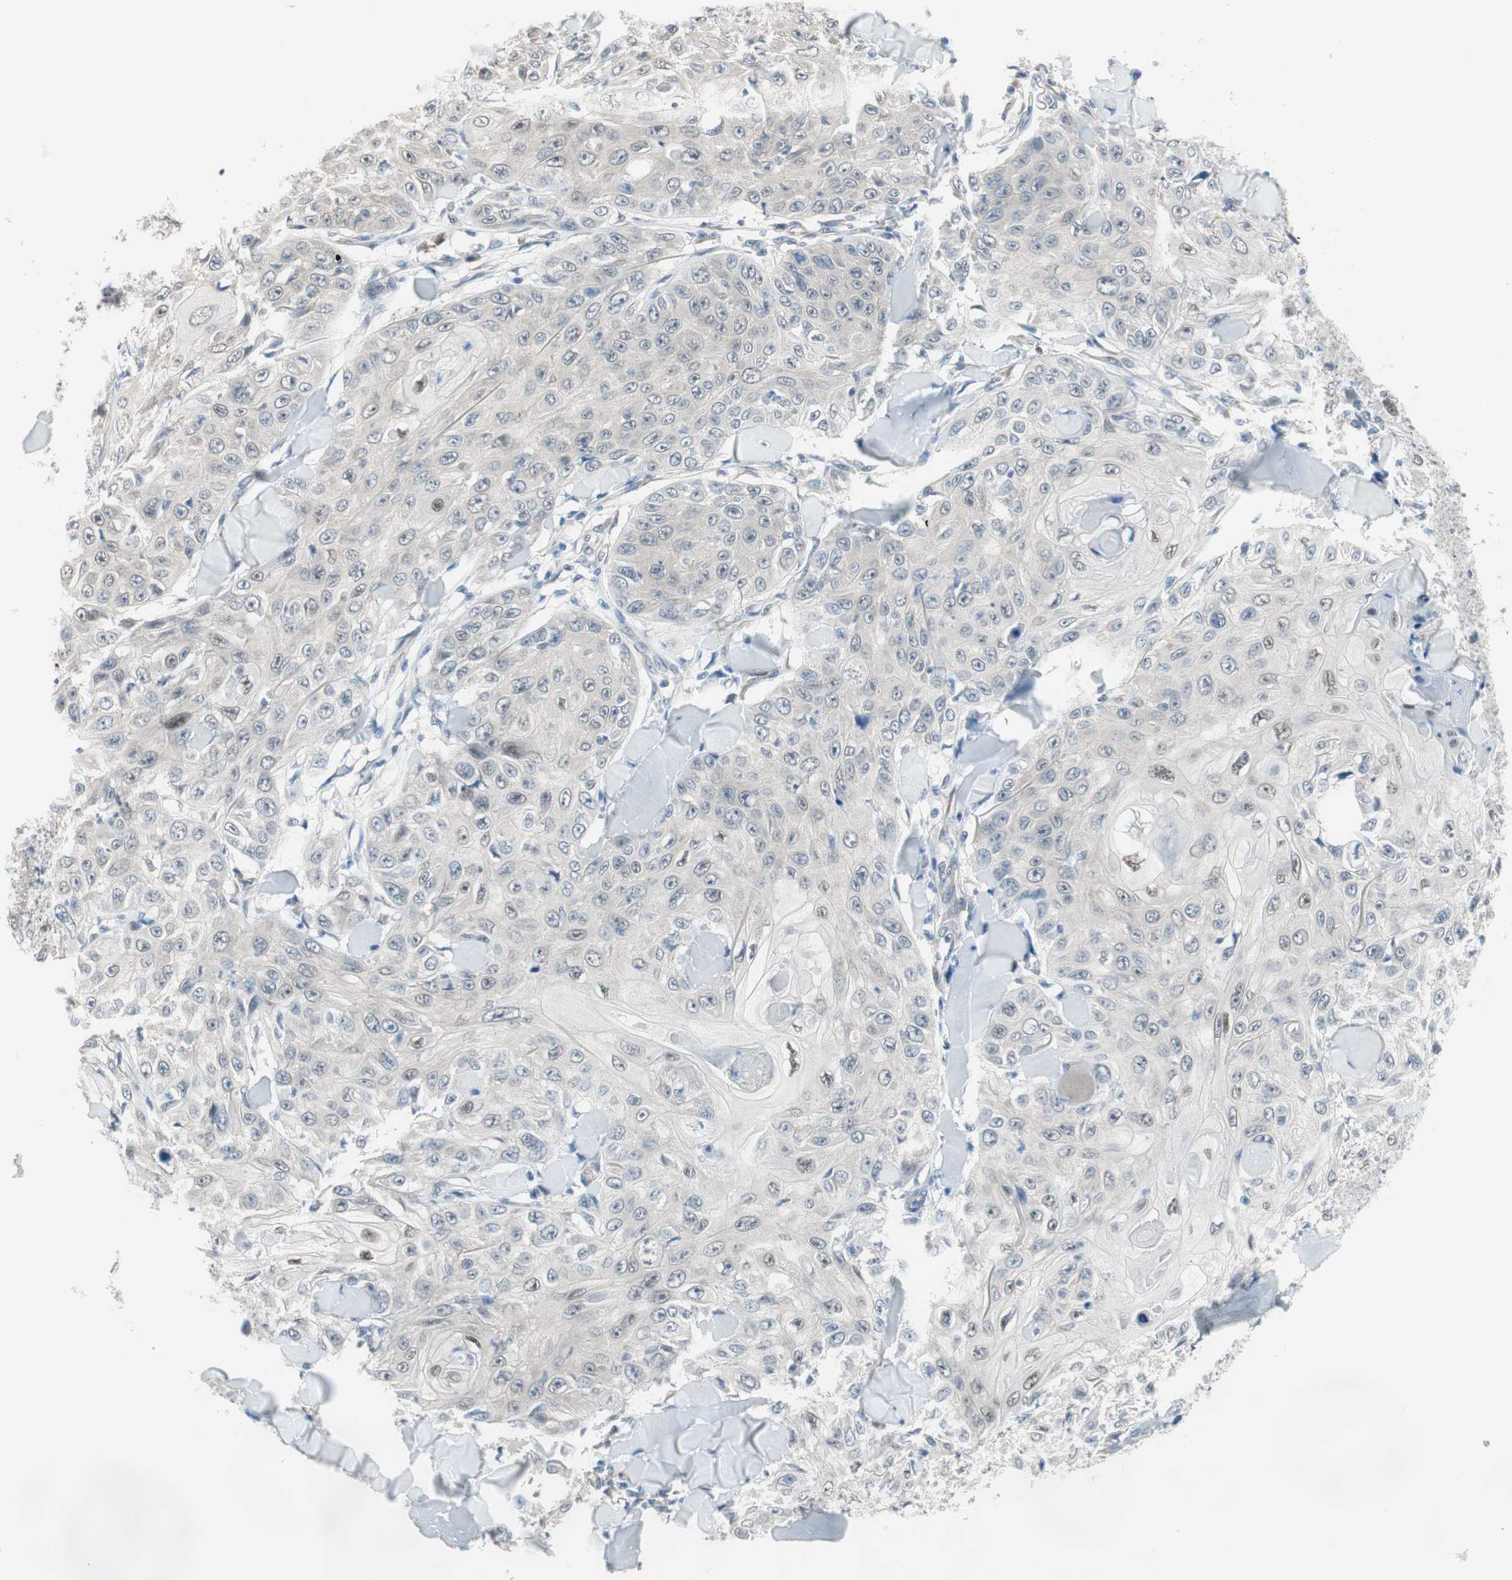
{"staining": {"intensity": "negative", "quantity": "none", "location": "none"}, "tissue": "skin cancer", "cell_type": "Tumor cells", "image_type": "cancer", "snomed": [{"axis": "morphology", "description": "Squamous cell carcinoma, NOS"}, {"axis": "topography", "description": "Skin"}], "caption": "Human squamous cell carcinoma (skin) stained for a protein using immunohistochemistry exhibits no expression in tumor cells.", "gene": "GRHL1", "patient": {"sex": "male", "age": 86}}